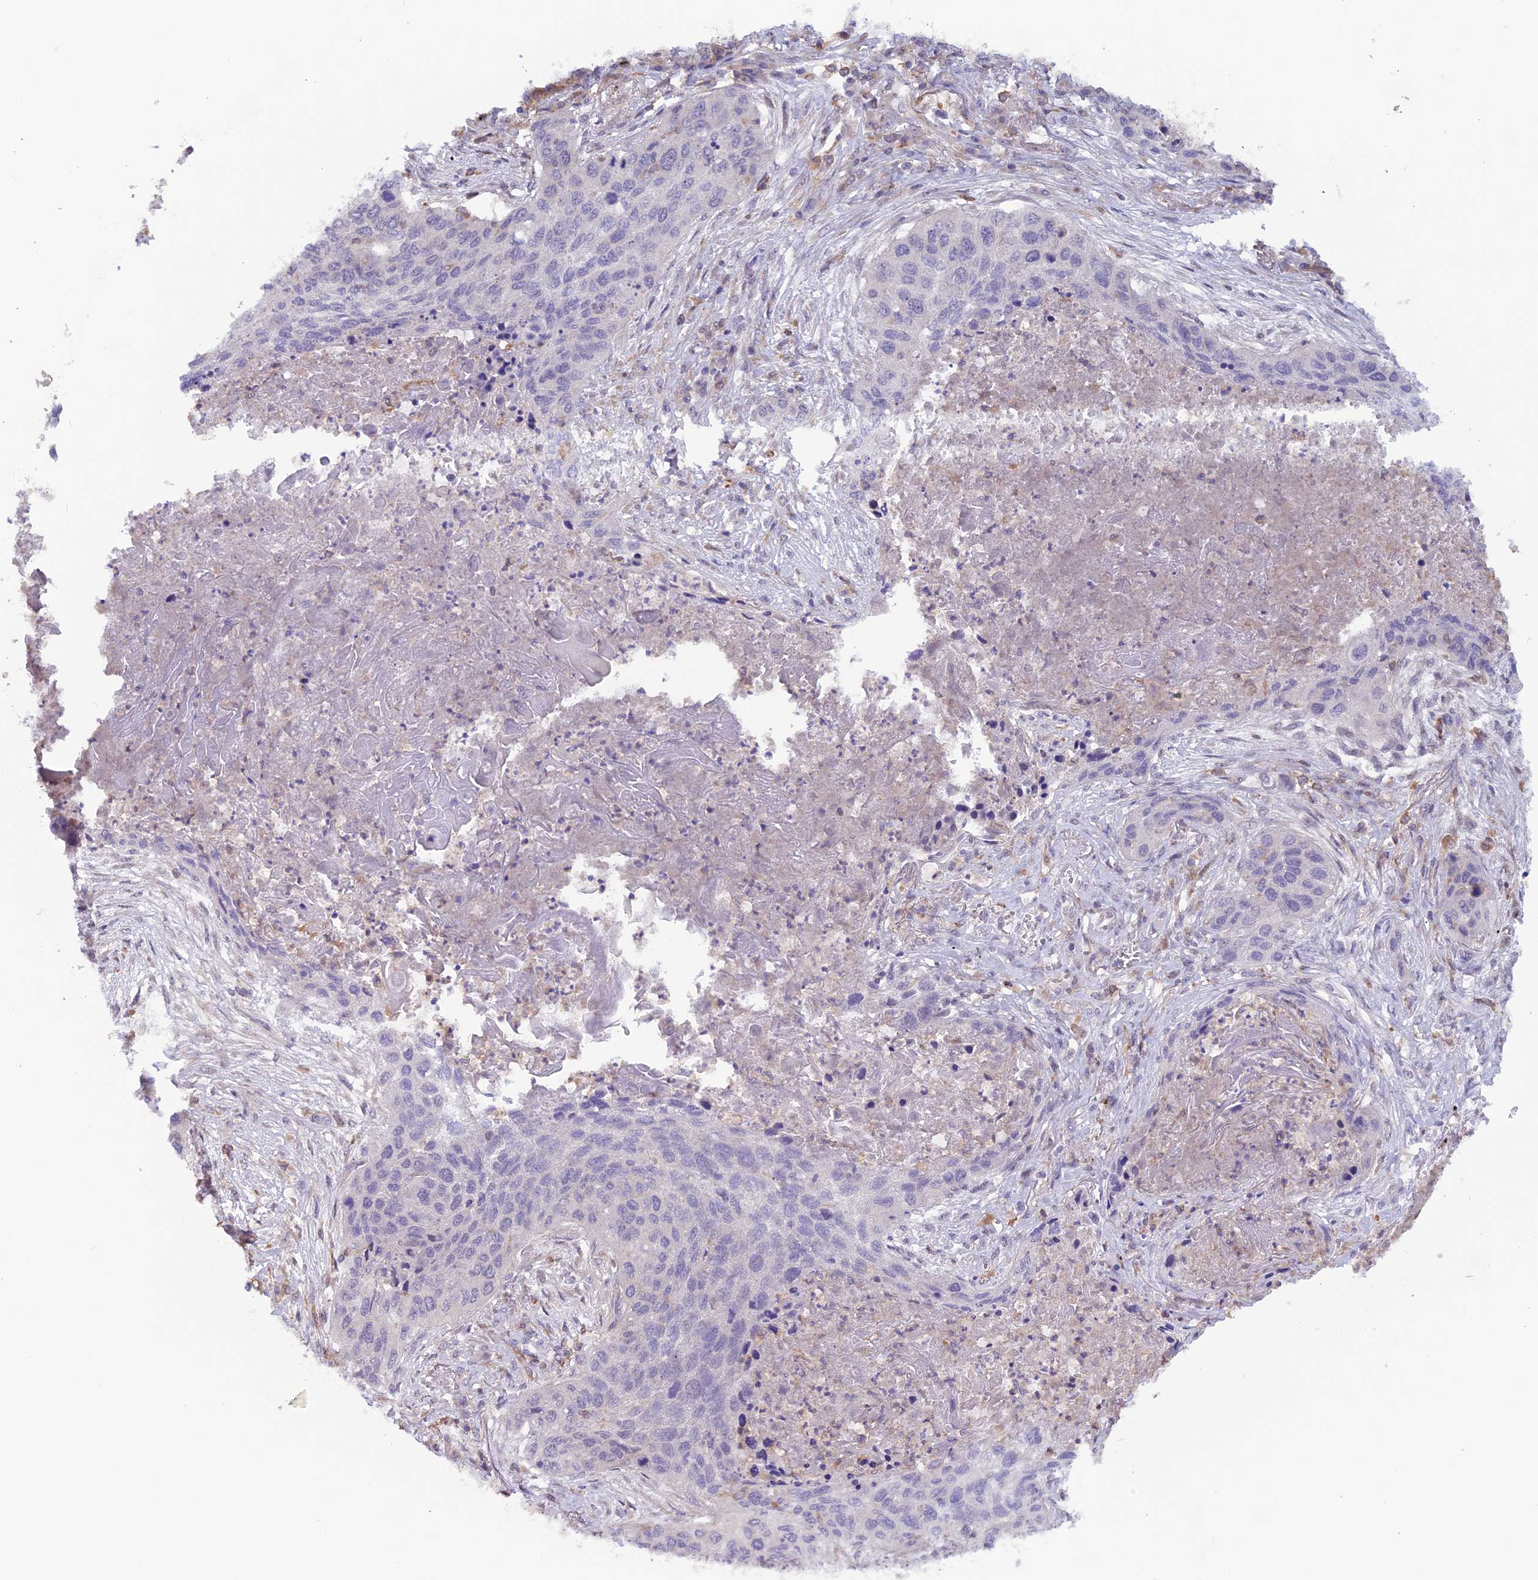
{"staining": {"intensity": "negative", "quantity": "none", "location": "none"}, "tissue": "lung cancer", "cell_type": "Tumor cells", "image_type": "cancer", "snomed": [{"axis": "morphology", "description": "Squamous cell carcinoma, NOS"}, {"axis": "topography", "description": "Lung"}], "caption": "Immunohistochemistry (IHC) micrograph of lung cancer stained for a protein (brown), which displays no expression in tumor cells.", "gene": "MAST2", "patient": {"sex": "female", "age": 63}}